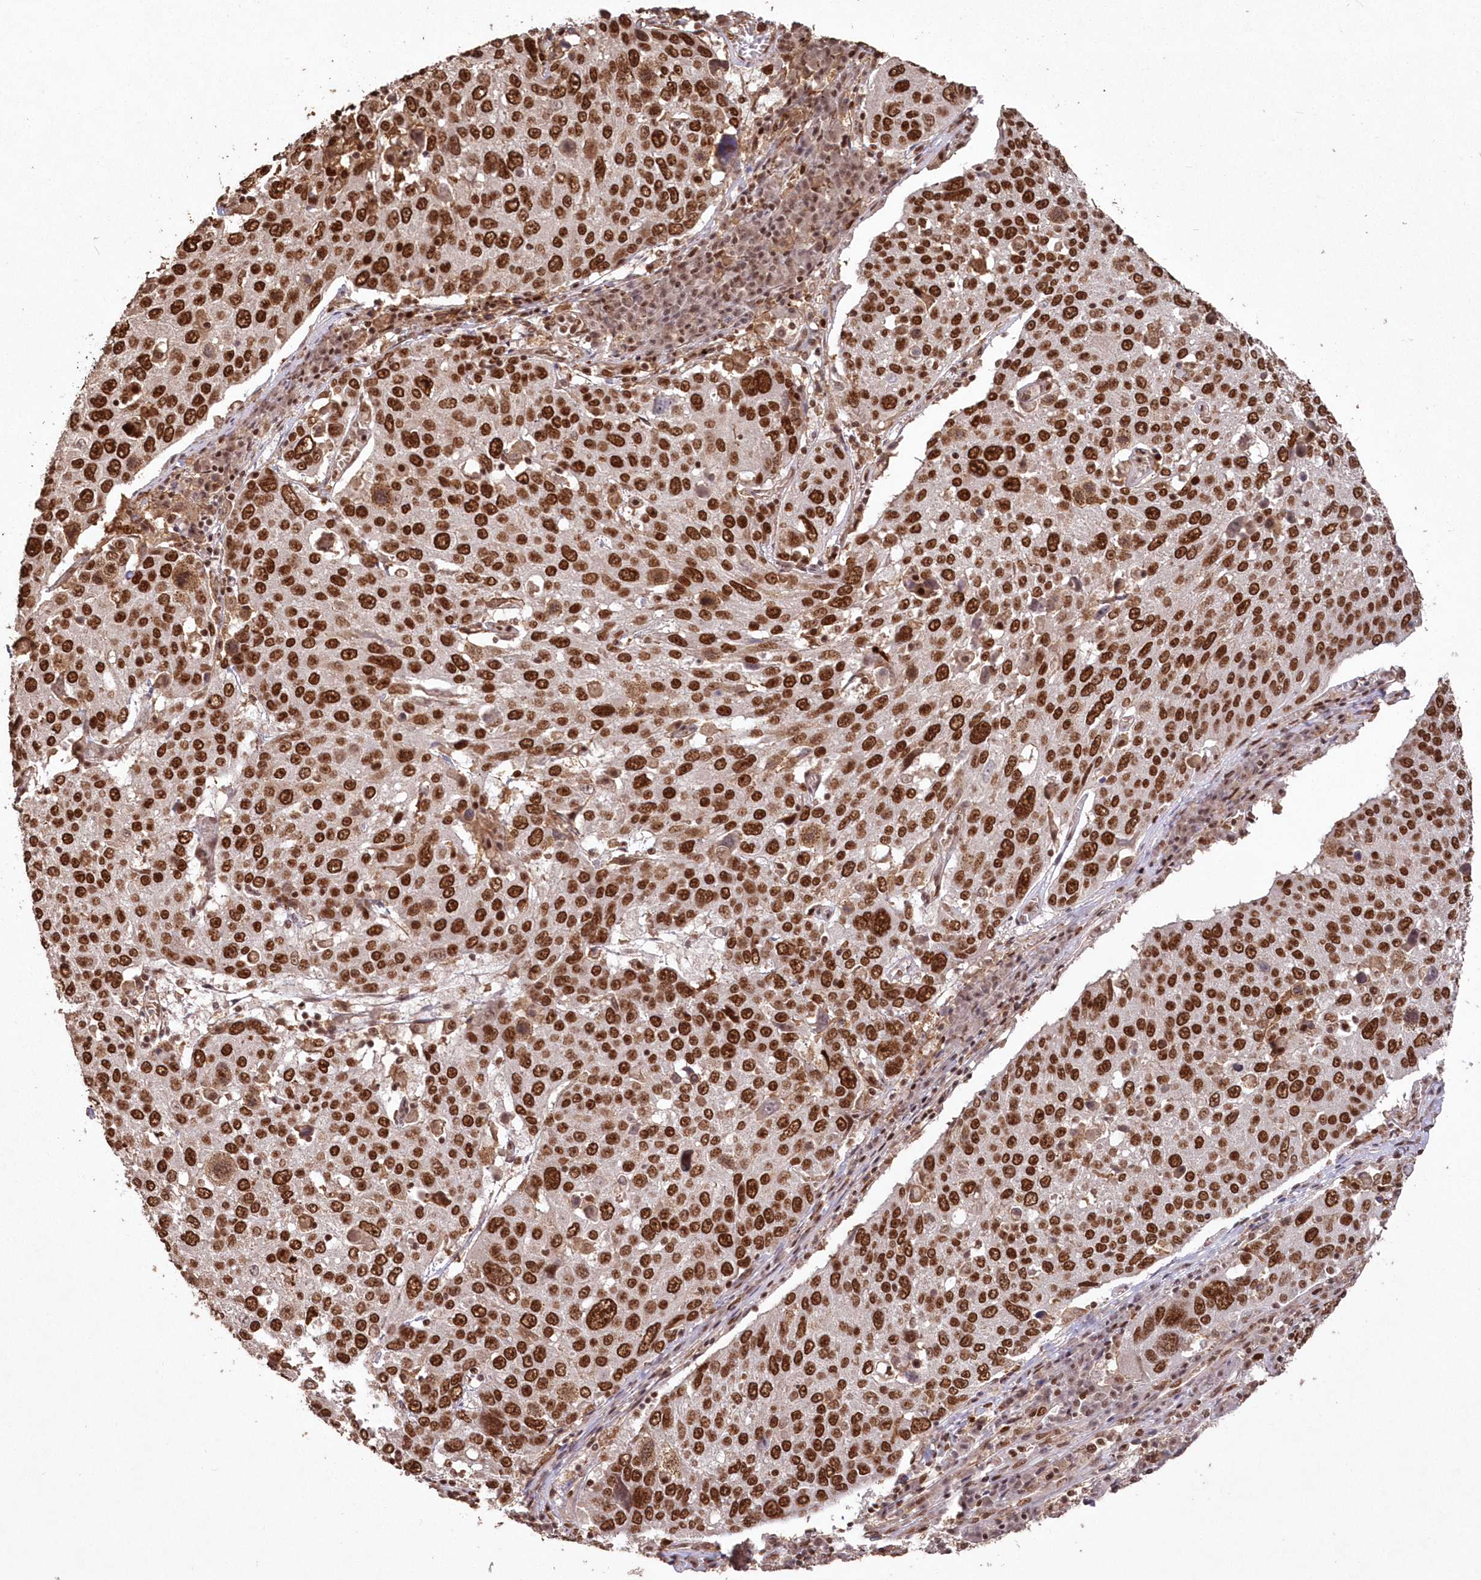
{"staining": {"intensity": "strong", "quantity": ">75%", "location": "nuclear"}, "tissue": "lung cancer", "cell_type": "Tumor cells", "image_type": "cancer", "snomed": [{"axis": "morphology", "description": "Squamous cell carcinoma, NOS"}, {"axis": "topography", "description": "Lung"}], "caption": "Immunohistochemical staining of lung cancer (squamous cell carcinoma) shows high levels of strong nuclear expression in about >75% of tumor cells.", "gene": "PDS5A", "patient": {"sex": "male", "age": 65}}